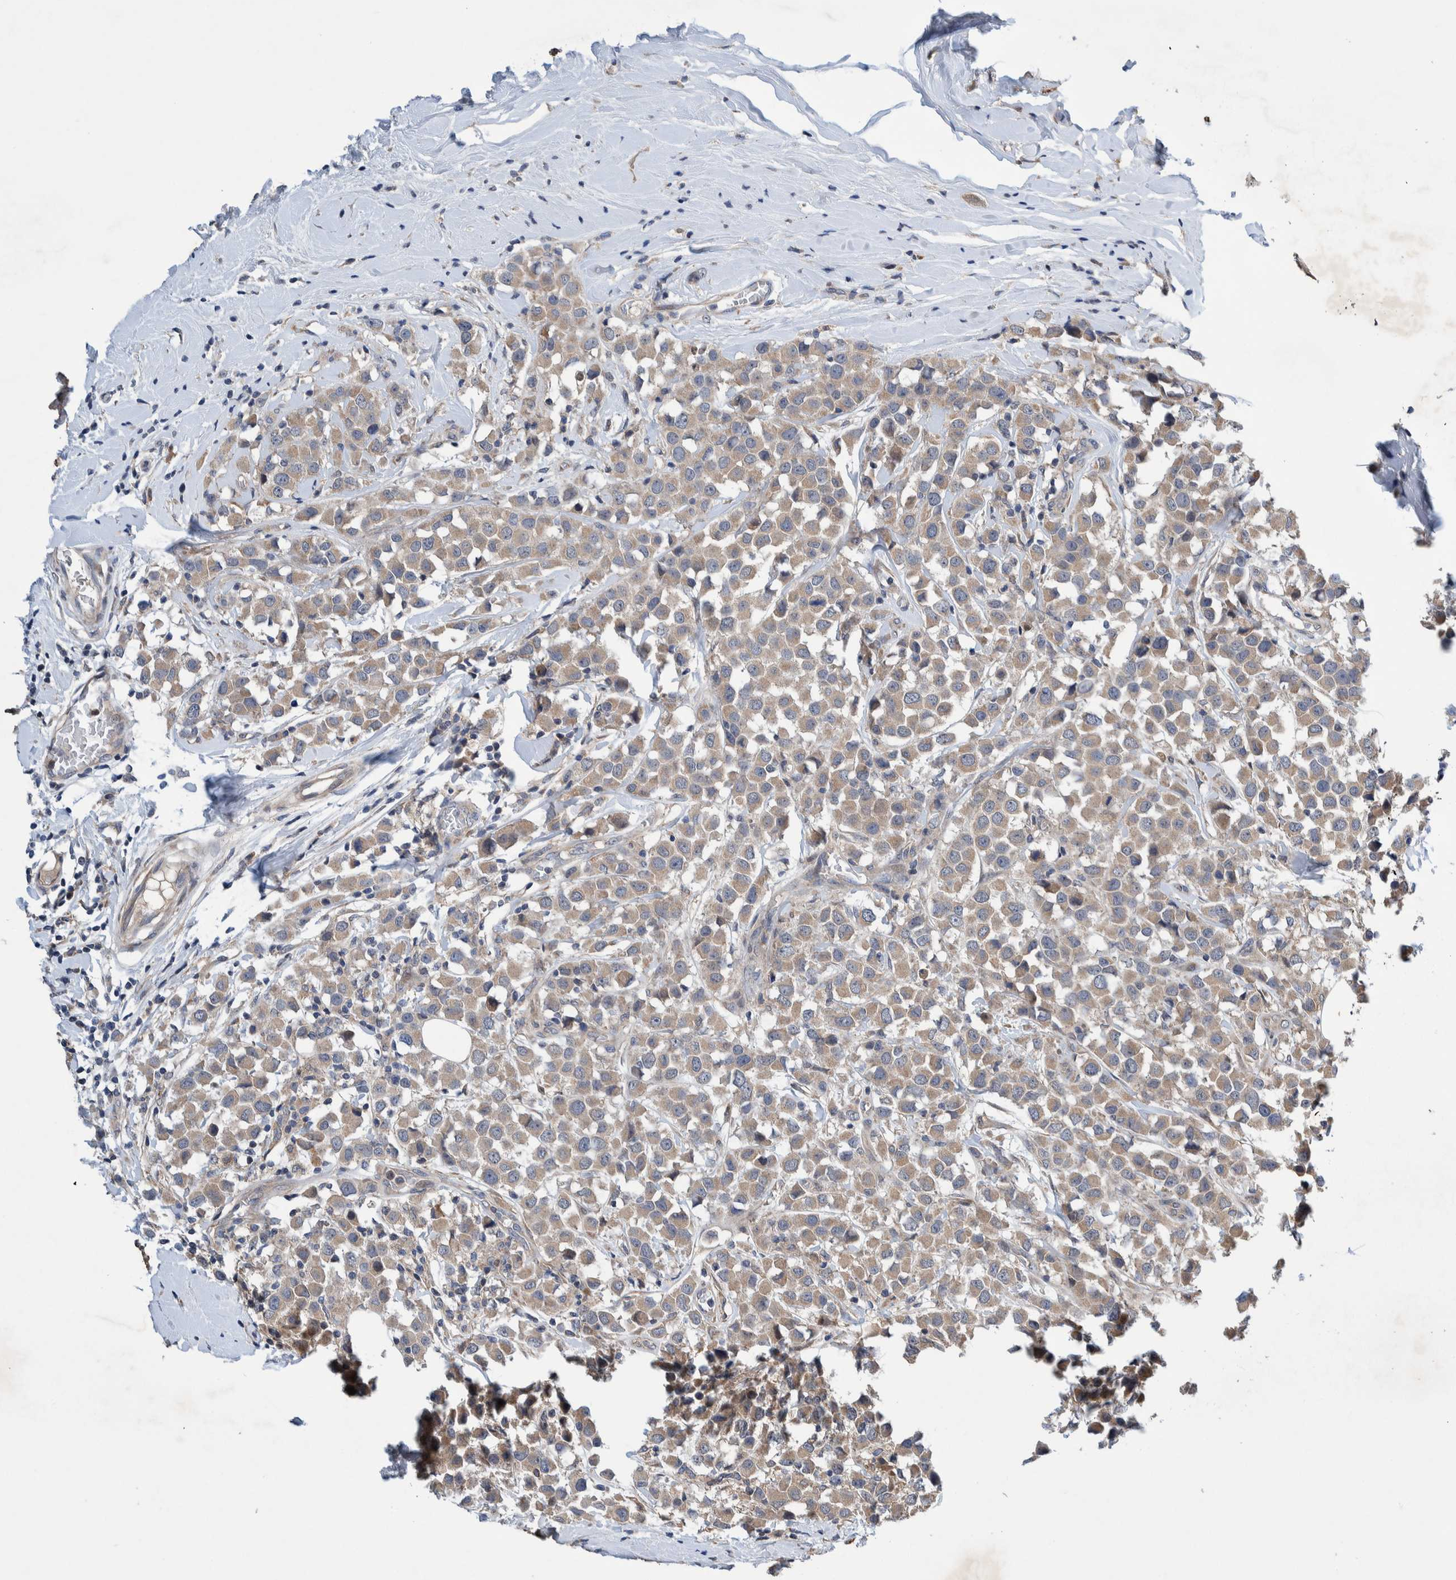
{"staining": {"intensity": "weak", "quantity": ">75%", "location": "cytoplasmic/membranous"}, "tissue": "breast cancer", "cell_type": "Tumor cells", "image_type": "cancer", "snomed": [{"axis": "morphology", "description": "Duct carcinoma"}, {"axis": "topography", "description": "Breast"}], "caption": "An IHC micrograph of neoplastic tissue is shown. Protein staining in brown shows weak cytoplasmic/membranous positivity in breast invasive ductal carcinoma within tumor cells.", "gene": "PIK3R6", "patient": {"sex": "female", "age": 61}}